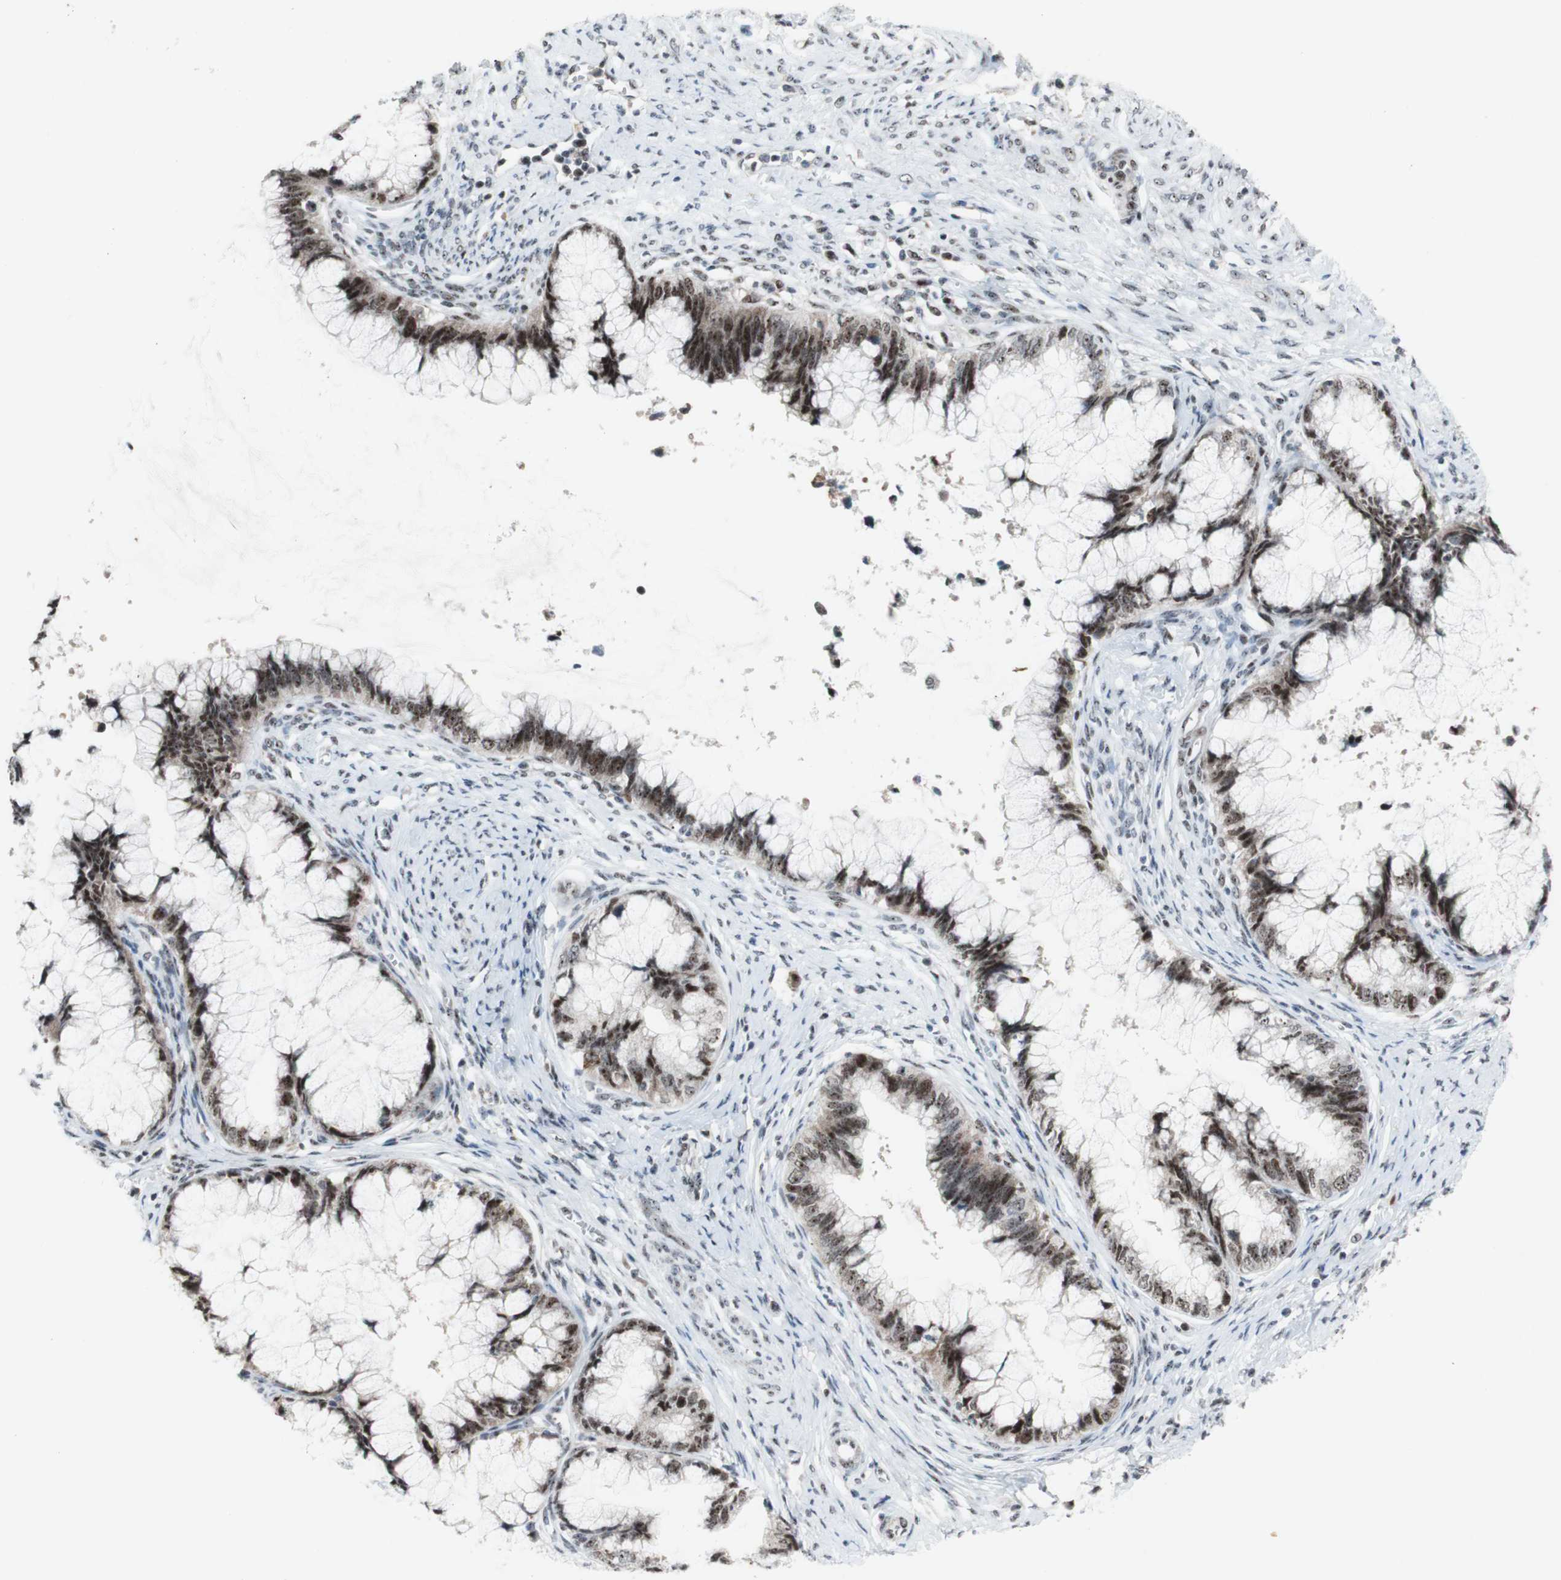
{"staining": {"intensity": "moderate", "quantity": ">75%", "location": "nuclear"}, "tissue": "cervical cancer", "cell_type": "Tumor cells", "image_type": "cancer", "snomed": [{"axis": "morphology", "description": "Adenocarcinoma, NOS"}, {"axis": "topography", "description": "Cervix"}], "caption": "This is an image of immunohistochemistry staining of adenocarcinoma (cervical), which shows moderate positivity in the nuclear of tumor cells.", "gene": "POLR1A", "patient": {"sex": "female", "age": 44}}